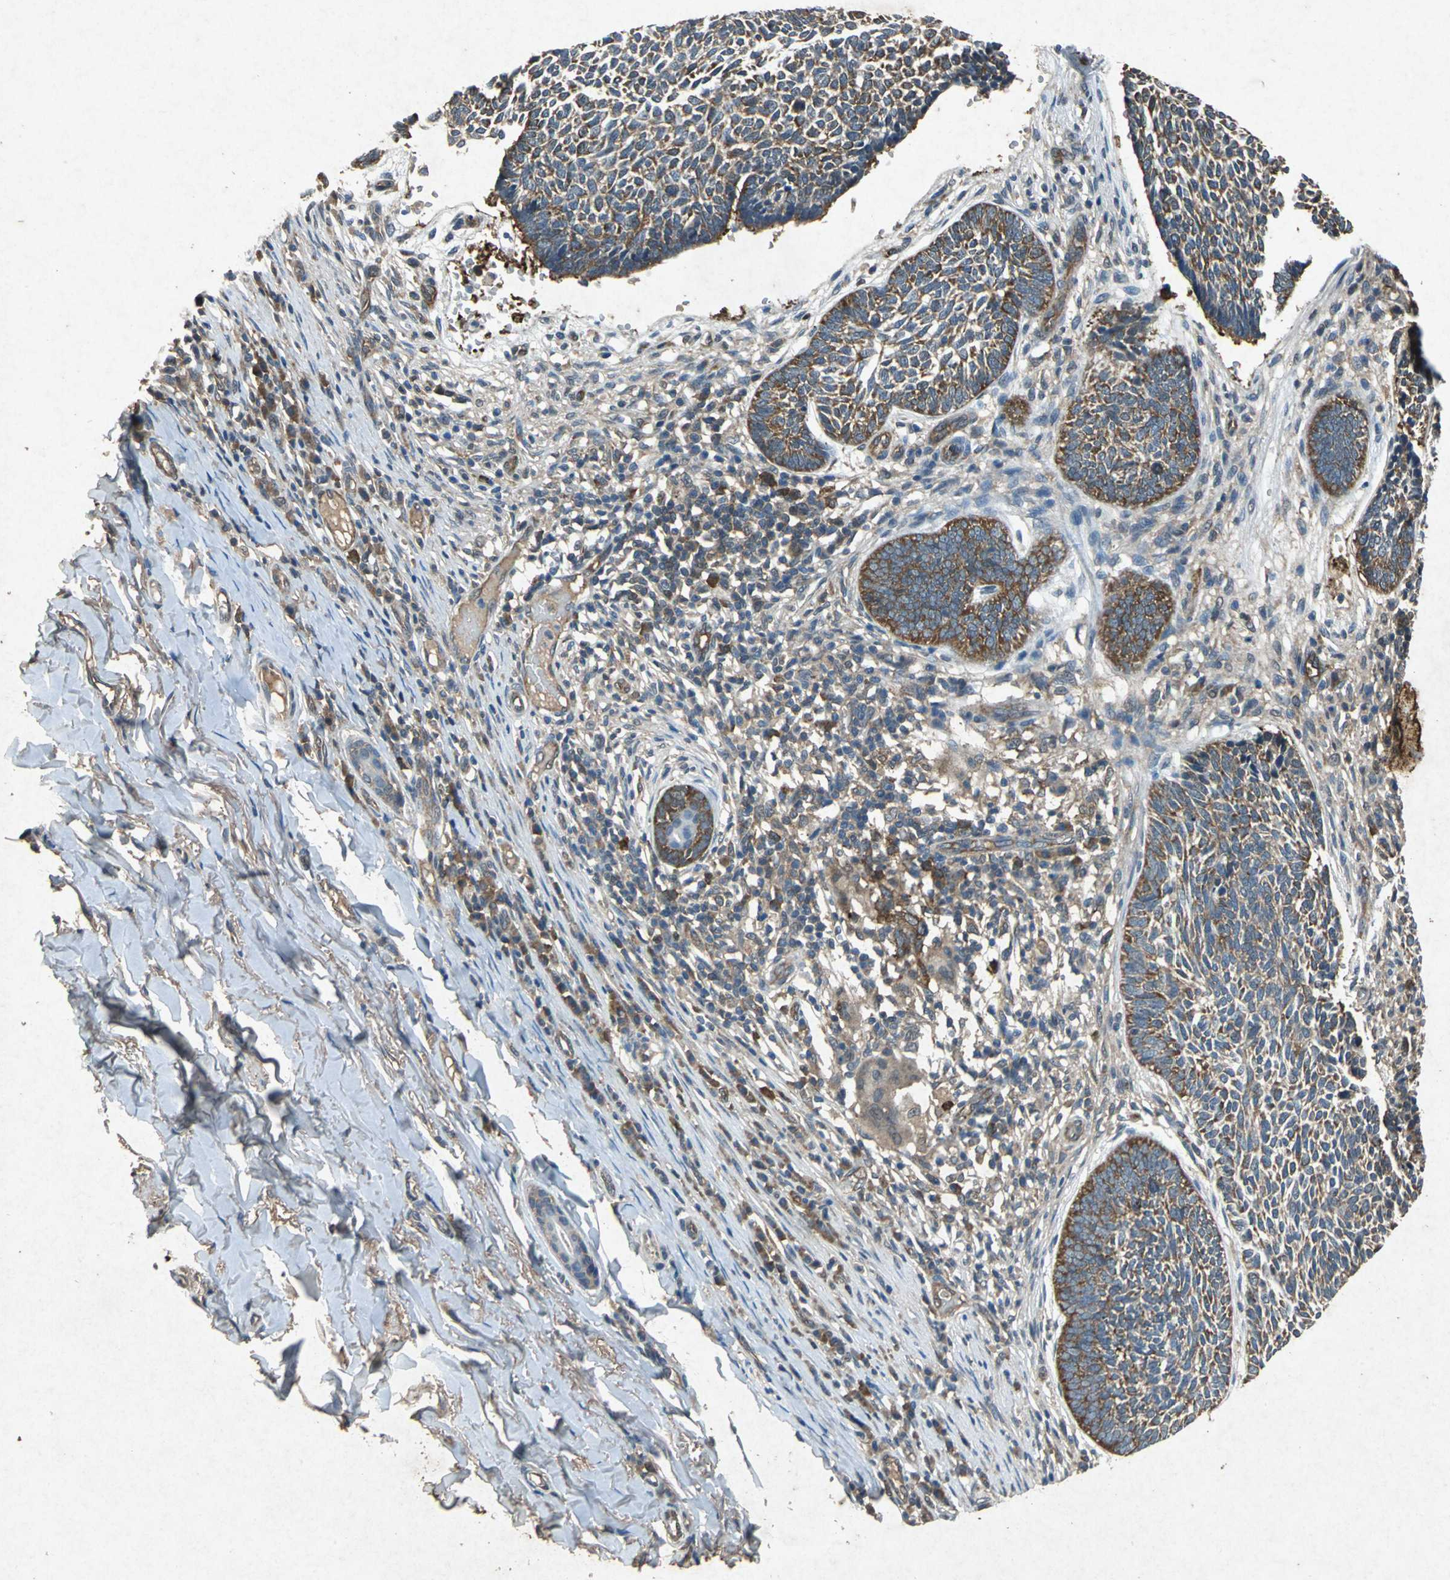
{"staining": {"intensity": "moderate", "quantity": ">75%", "location": "cytoplasmic/membranous"}, "tissue": "skin cancer", "cell_type": "Tumor cells", "image_type": "cancer", "snomed": [{"axis": "morphology", "description": "Normal tissue, NOS"}, {"axis": "morphology", "description": "Basal cell carcinoma"}, {"axis": "topography", "description": "Skin"}], "caption": "Skin cancer (basal cell carcinoma) stained with a protein marker demonstrates moderate staining in tumor cells.", "gene": "HSP90AB1", "patient": {"sex": "male", "age": 87}}